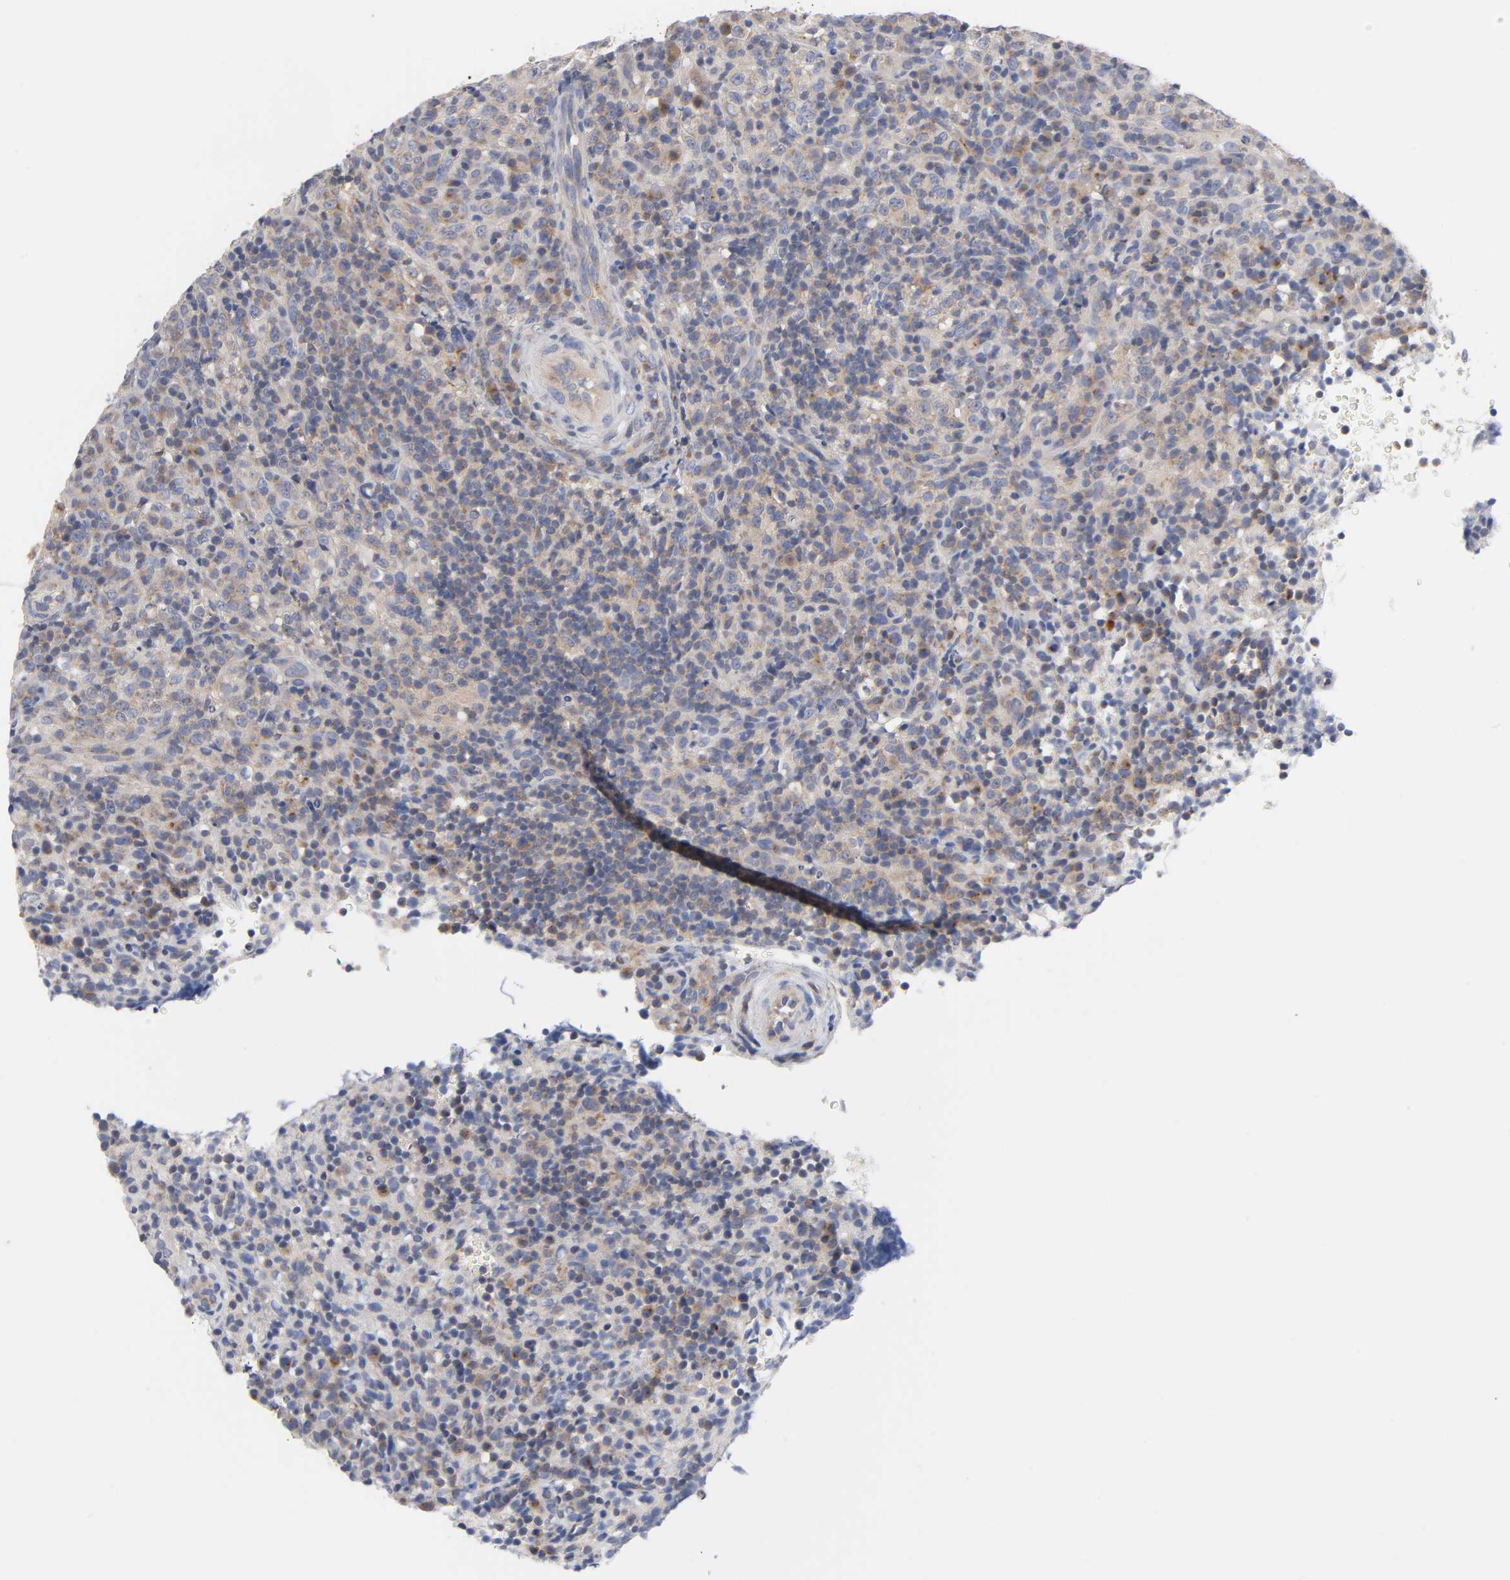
{"staining": {"intensity": "weak", "quantity": ">75%", "location": "cytoplasmic/membranous"}, "tissue": "lymphoma", "cell_type": "Tumor cells", "image_type": "cancer", "snomed": [{"axis": "morphology", "description": "Malignant lymphoma, non-Hodgkin's type, High grade"}, {"axis": "topography", "description": "Lymph node"}], "caption": "This image shows immunohistochemistry (IHC) staining of lymphoma, with low weak cytoplasmic/membranous expression in about >75% of tumor cells.", "gene": "C17orf75", "patient": {"sex": "female", "age": 76}}